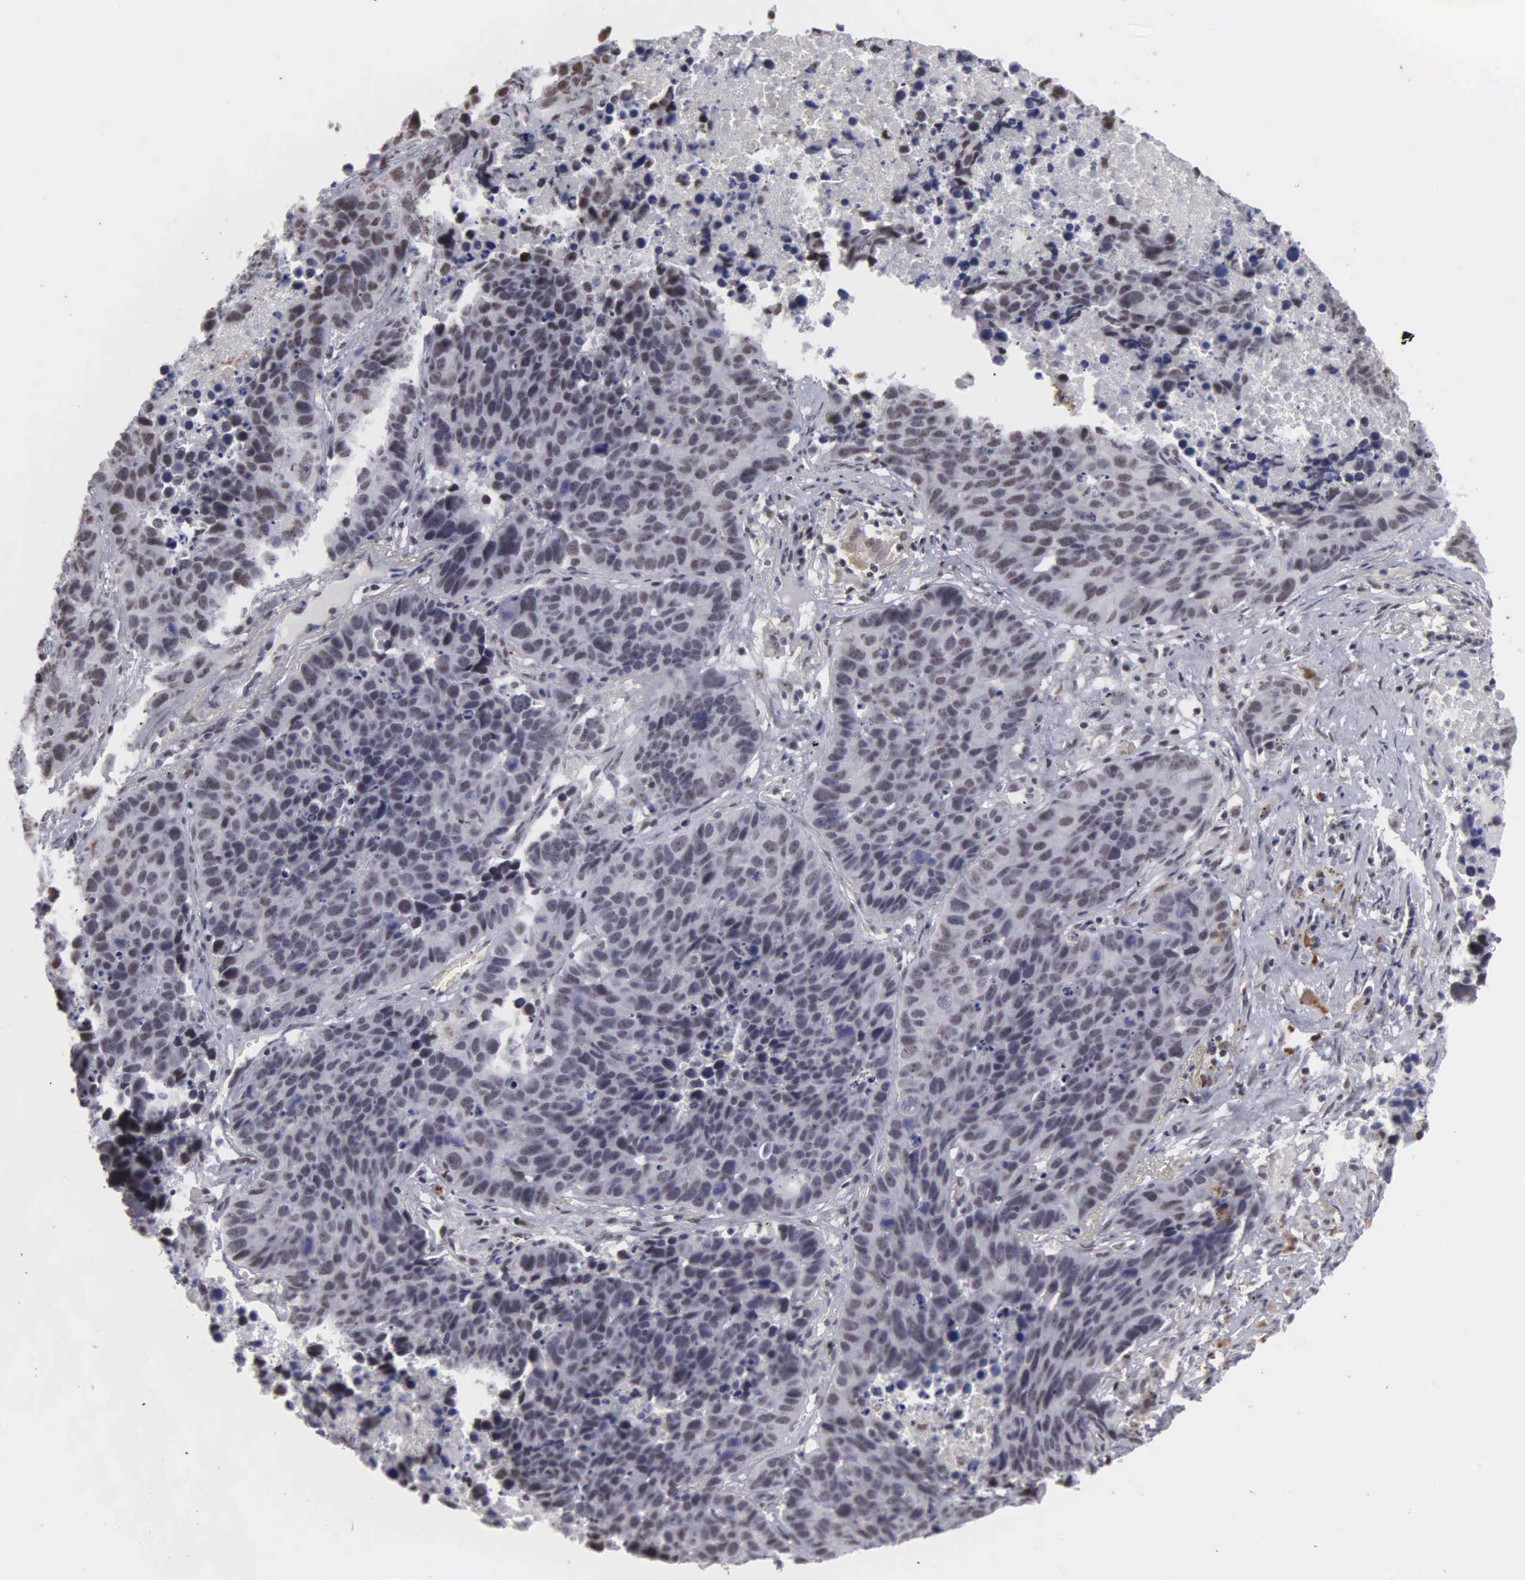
{"staining": {"intensity": "weak", "quantity": ">75%", "location": "nuclear"}, "tissue": "lung cancer", "cell_type": "Tumor cells", "image_type": "cancer", "snomed": [{"axis": "morphology", "description": "Carcinoid, malignant, NOS"}, {"axis": "topography", "description": "Lung"}], "caption": "Lung cancer (malignant carcinoid) tissue reveals weak nuclear expression in approximately >75% of tumor cells, visualized by immunohistochemistry.", "gene": "KIAA0586", "patient": {"sex": "male", "age": 60}}